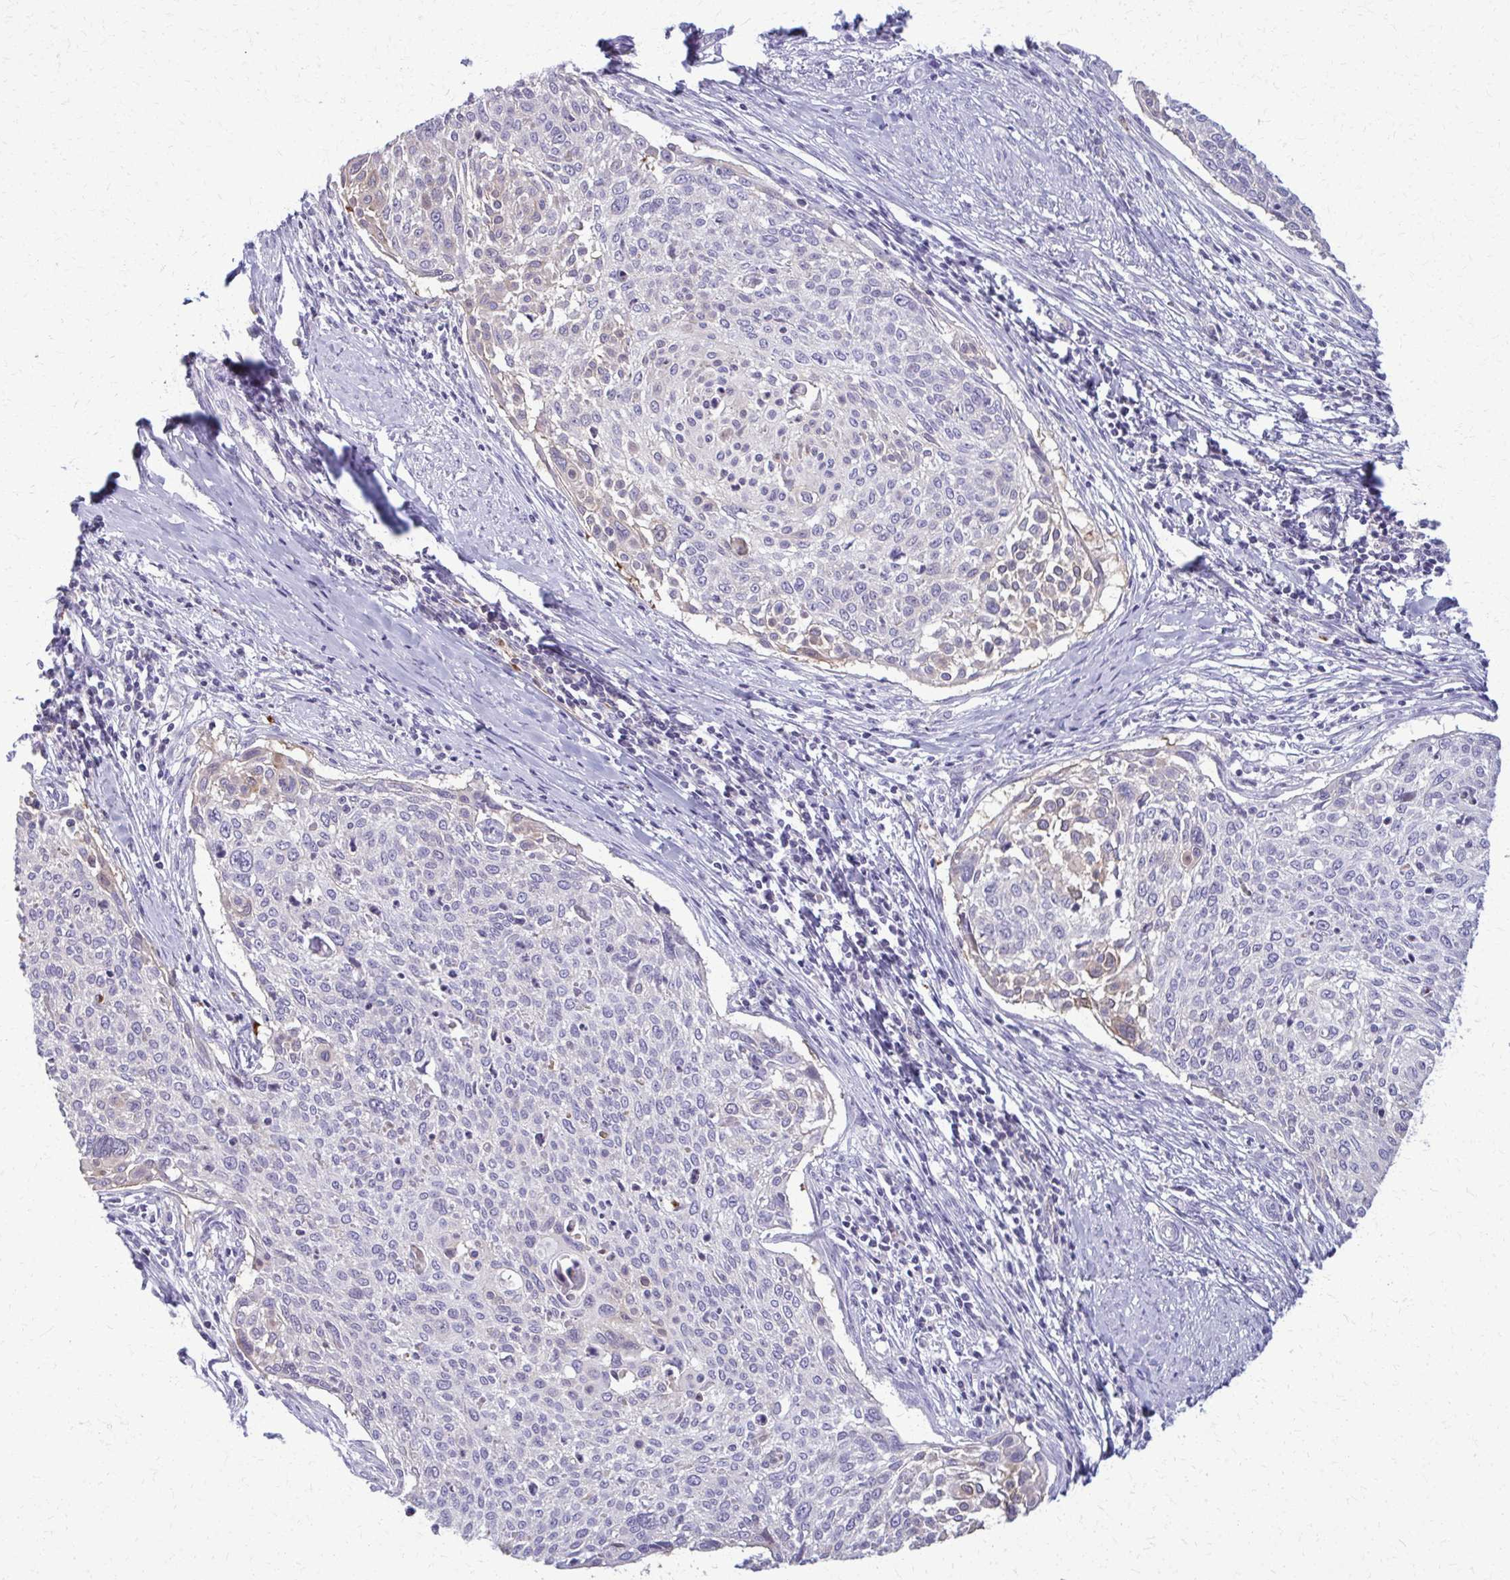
{"staining": {"intensity": "weak", "quantity": "<25%", "location": "cytoplasmic/membranous"}, "tissue": "cervical cancer", "cell_type": "Tumor cells", "image_type": "cancer", "snomed": [{"axis": "morphology", "description": "Squamous cell carcinoma, NOS"}, {"axis": "topography", "description": "Cervix"}], "caption": "The IHC histopathology image has no significant staining in tumor cells of squamous cell carcinoma (cervical) tissue.", "gene": "OR4M1", "patient": {"sex": "female", "age": 49}}